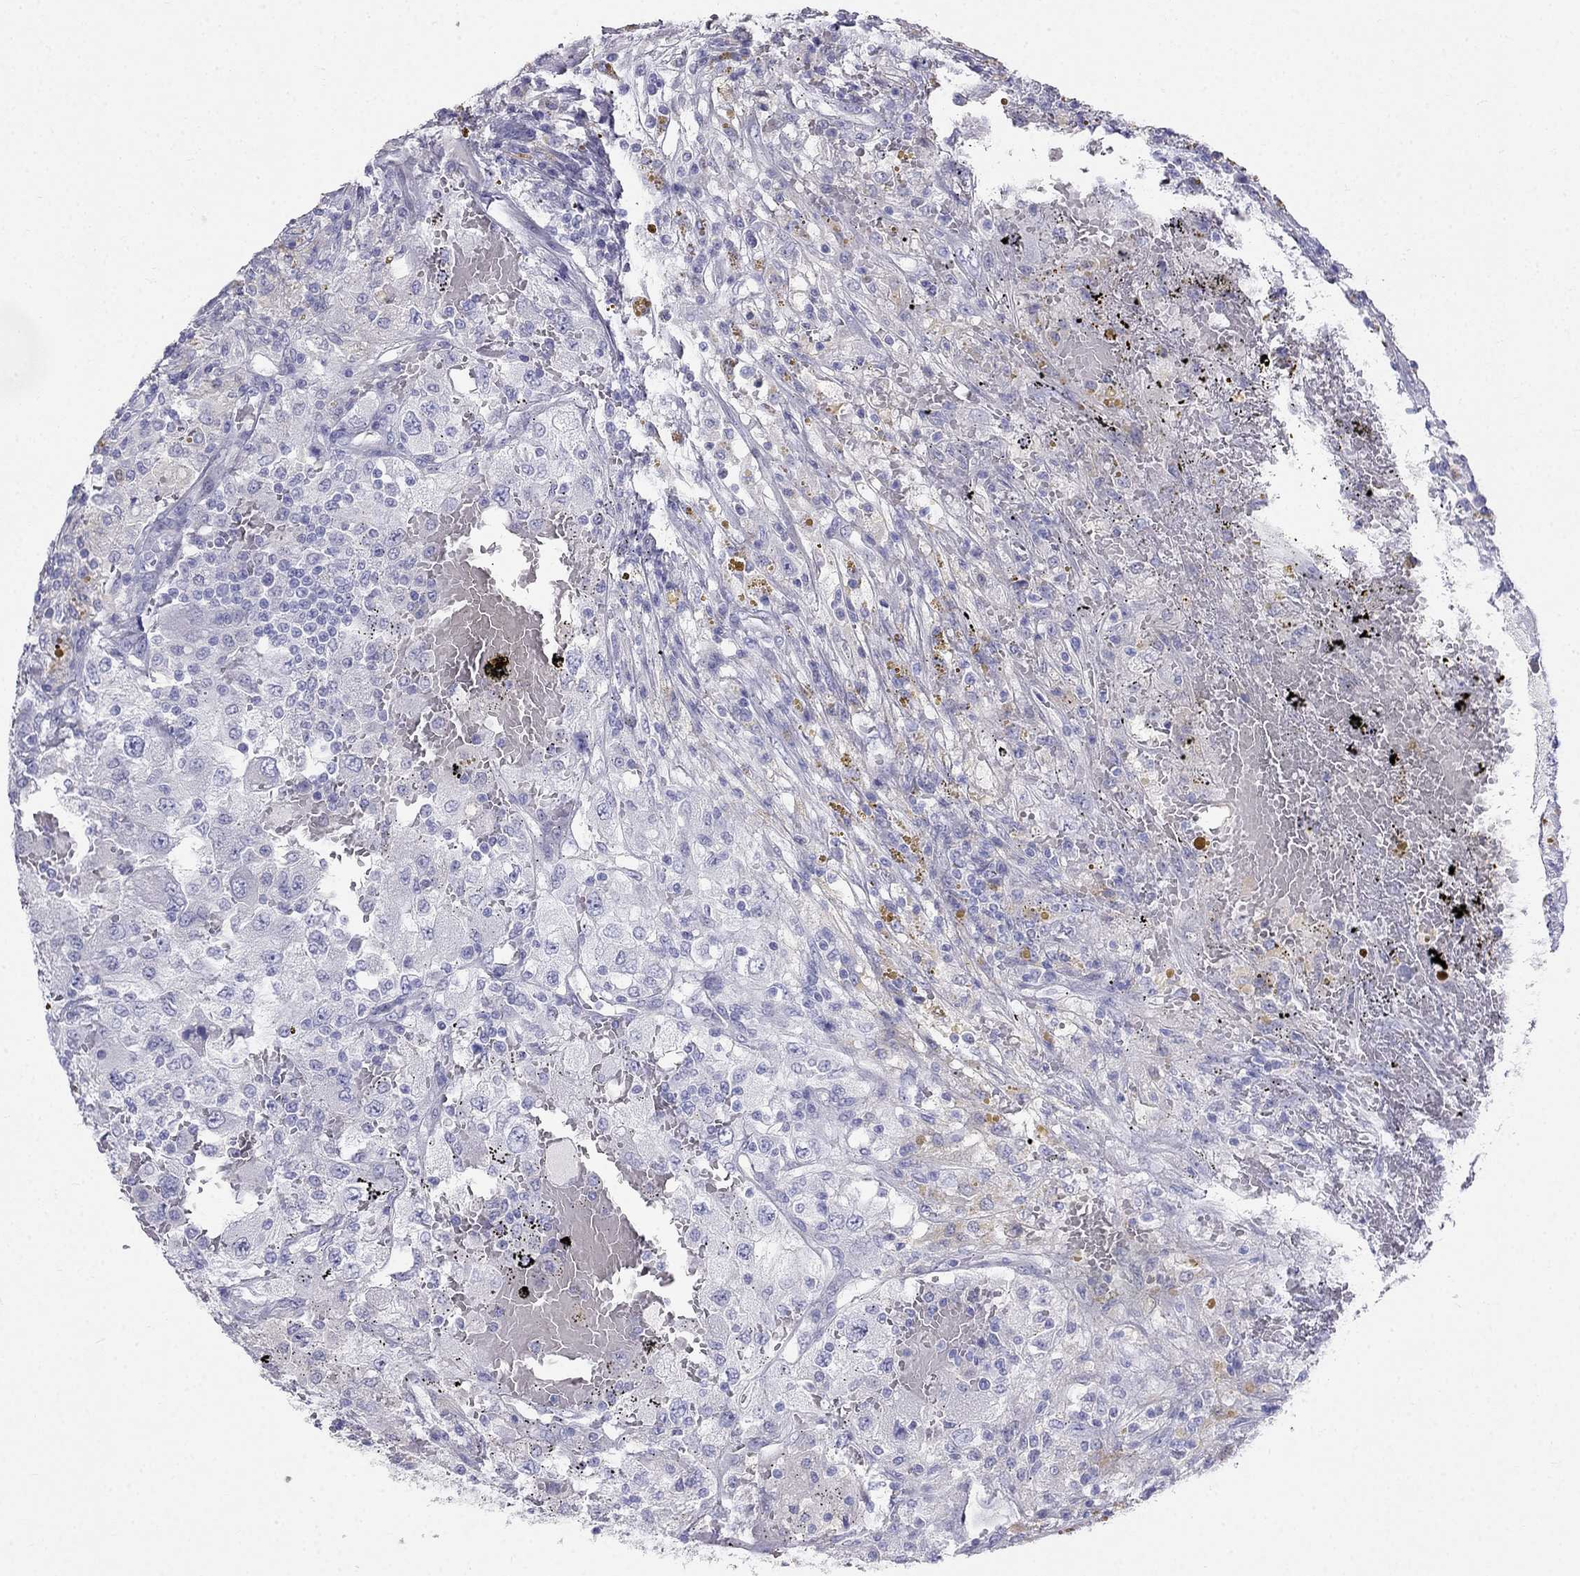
{"staining": {"intensity": "negative", "quantity": "none", "location": "none"}, "tissue": "renal cancer", "cell_type": "Tumor cells", "image_type": "cancer", "snomed": [{"axis": "morphology", "description": "Adenocarcinoma, NOS"}, {"axis": "topography", "description": "Kidney"}], "caption": "DAB immunohistochemical staining of human renal cancer (adenocarcinoma) reveals no significant positivity in tumor cells. Nuclei are stained in blue.", "gene": "RFLNA", "patient": {"sex": "female", "age": 67}}